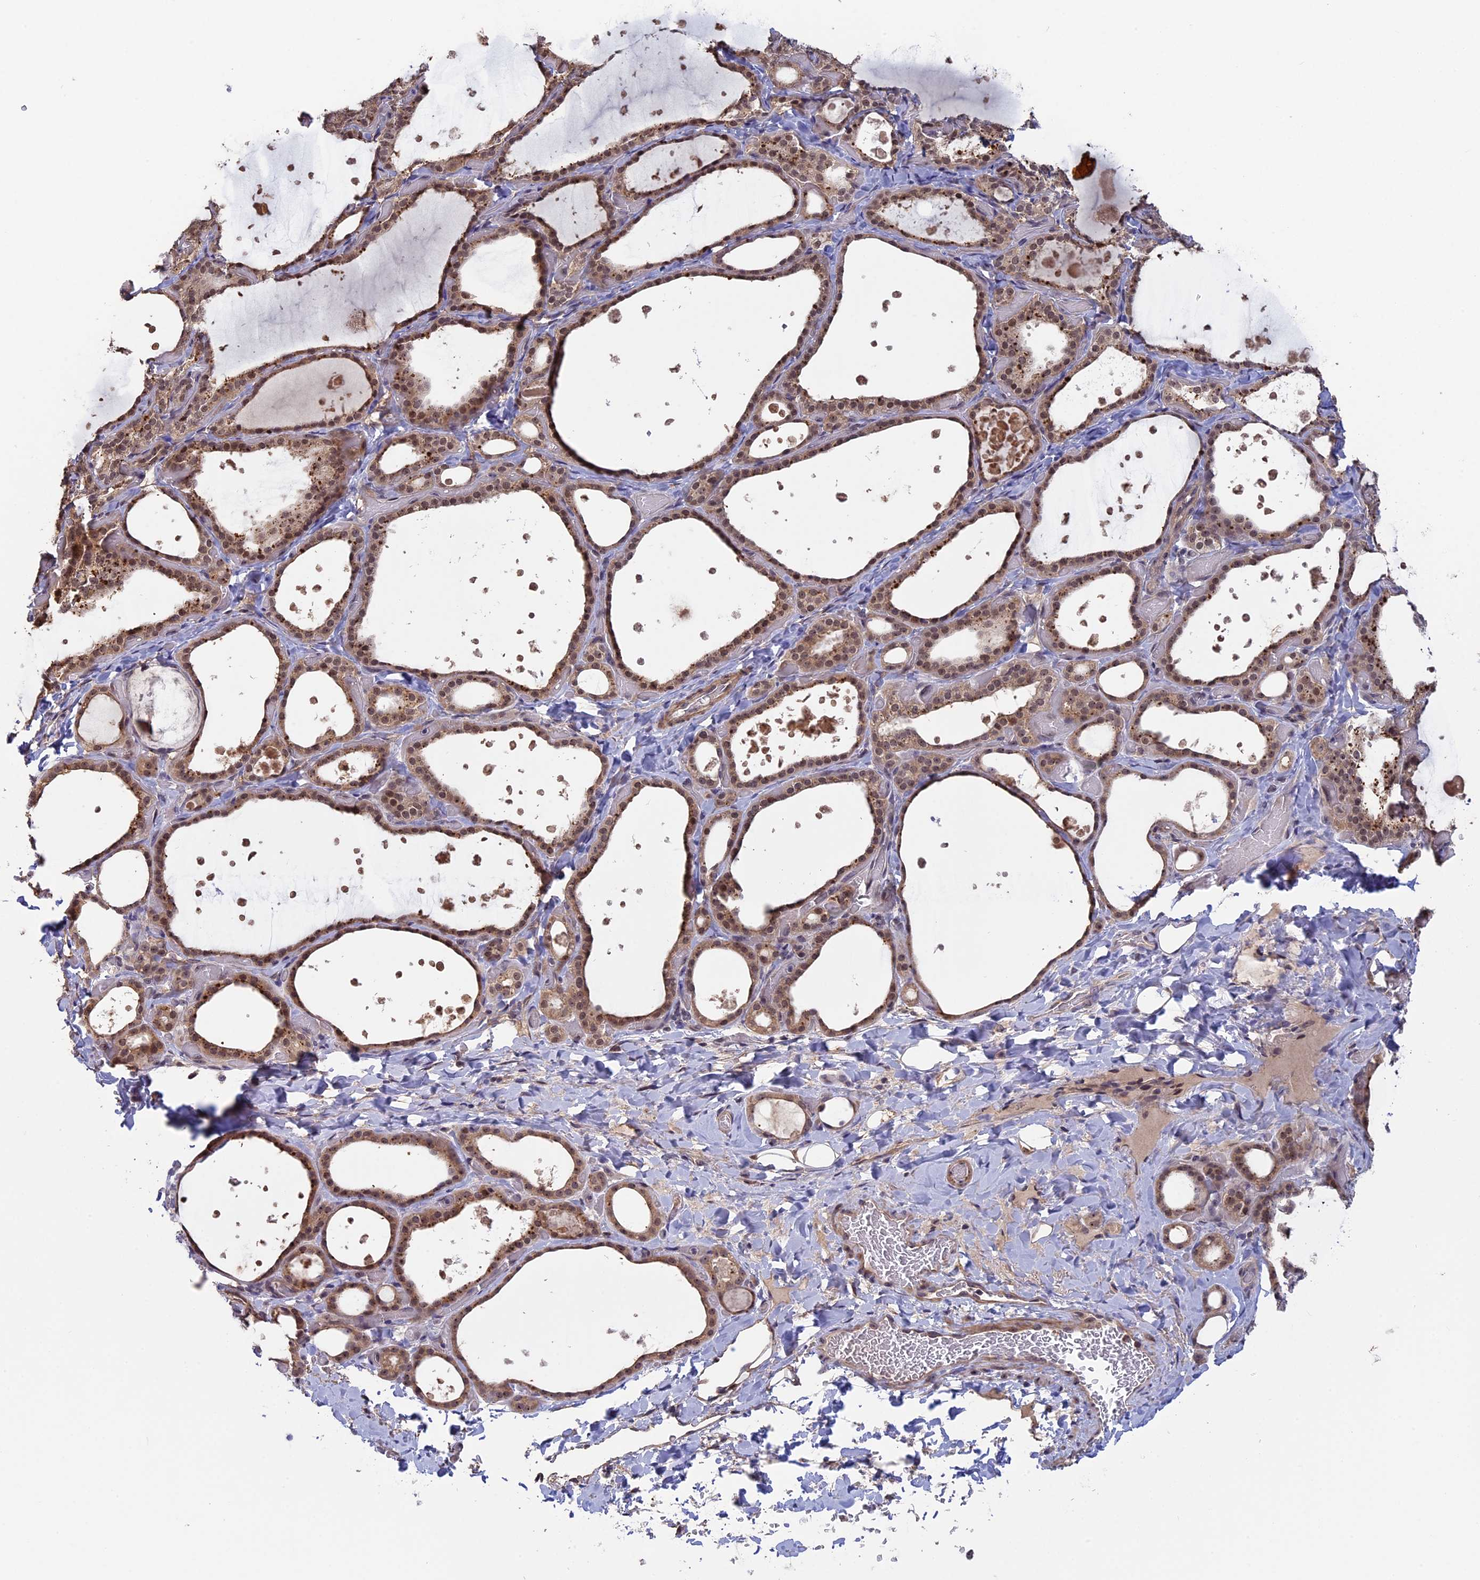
{"staining": {"intensity": "moderate", "quantity": ">75%", "location": "cytoplasmic/membranous,nuclear"}, "tissue": "thyroid gland", "cell_type": "Glandular cells", "image_type": "normal", "snomed": [{"axis": "morphology", "description": "Normal tissue, NOS"}, {"axis": "topography", "description": "Thyroid gland"}], "caption": "Immunohistochemical staining of normal human thyroid gland displays moderate cytoplasmic/membranous,nuclear protein staining in about >75% of glandular cells. (Brightfield microscopy of DAB IHC at high magnification).", "gene": "FAM98C", "patient": {"sex": "female", "age": 44}}